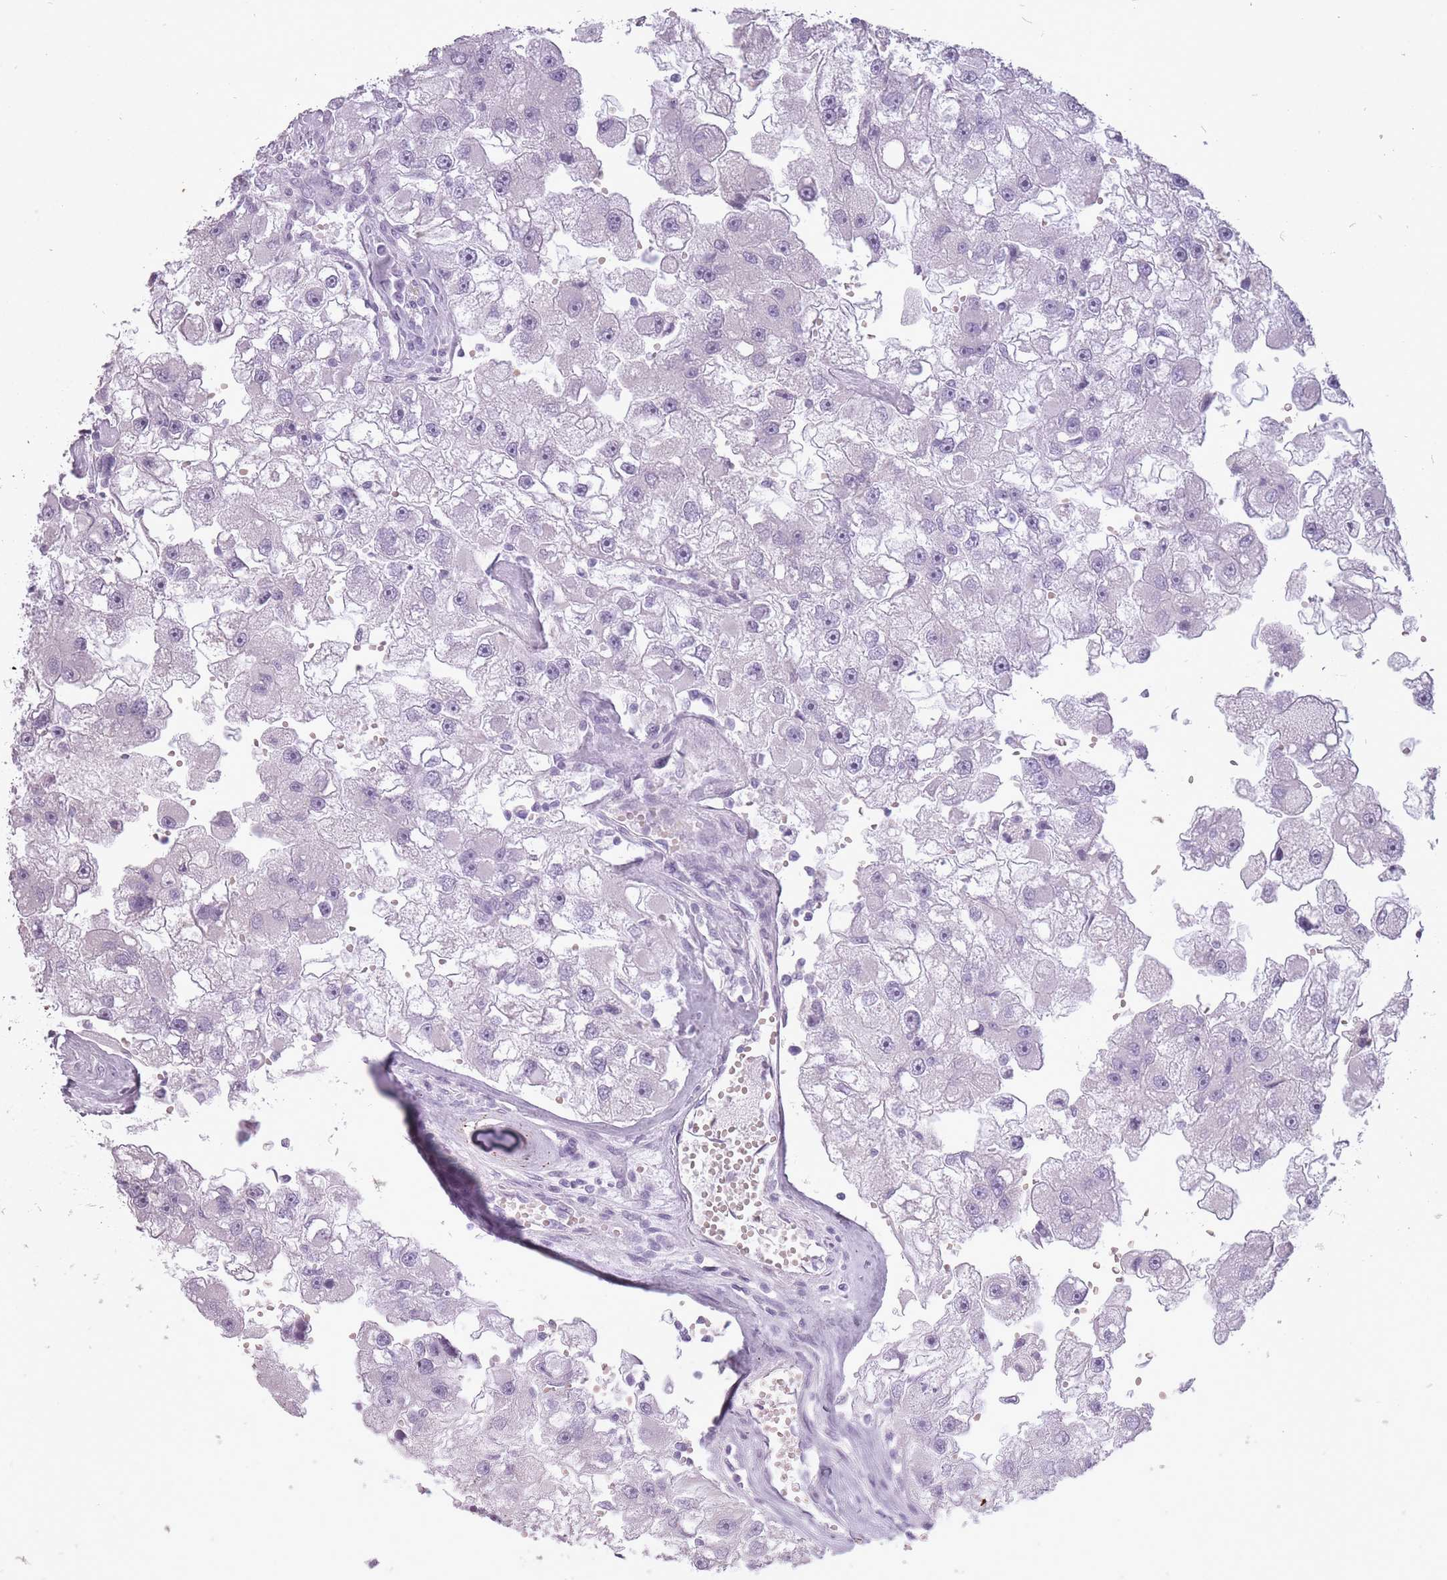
{"staining": {"intensity": "negative", "quantity": "none", "location": "none"}, "tissue": "renal cancer", "cell_type": "Tumor cells", "image_type": "cancer", "snomed": [{"axis": "morphology", "description": "Adenocarcinoma, NOS"}, {"axis": "topography", "description": "Kidney"}], "caption": "A photomicrograph of human adenocarcinoma (renal) is negative for staining in tumor cells. (Brightfield microscopy of DAB (3,3'-diaminobenzidine) immunohistochemistry (IHC) at high magnification).", "gene": "RFX4", "patient": {"sex": "male", "age": 63}}